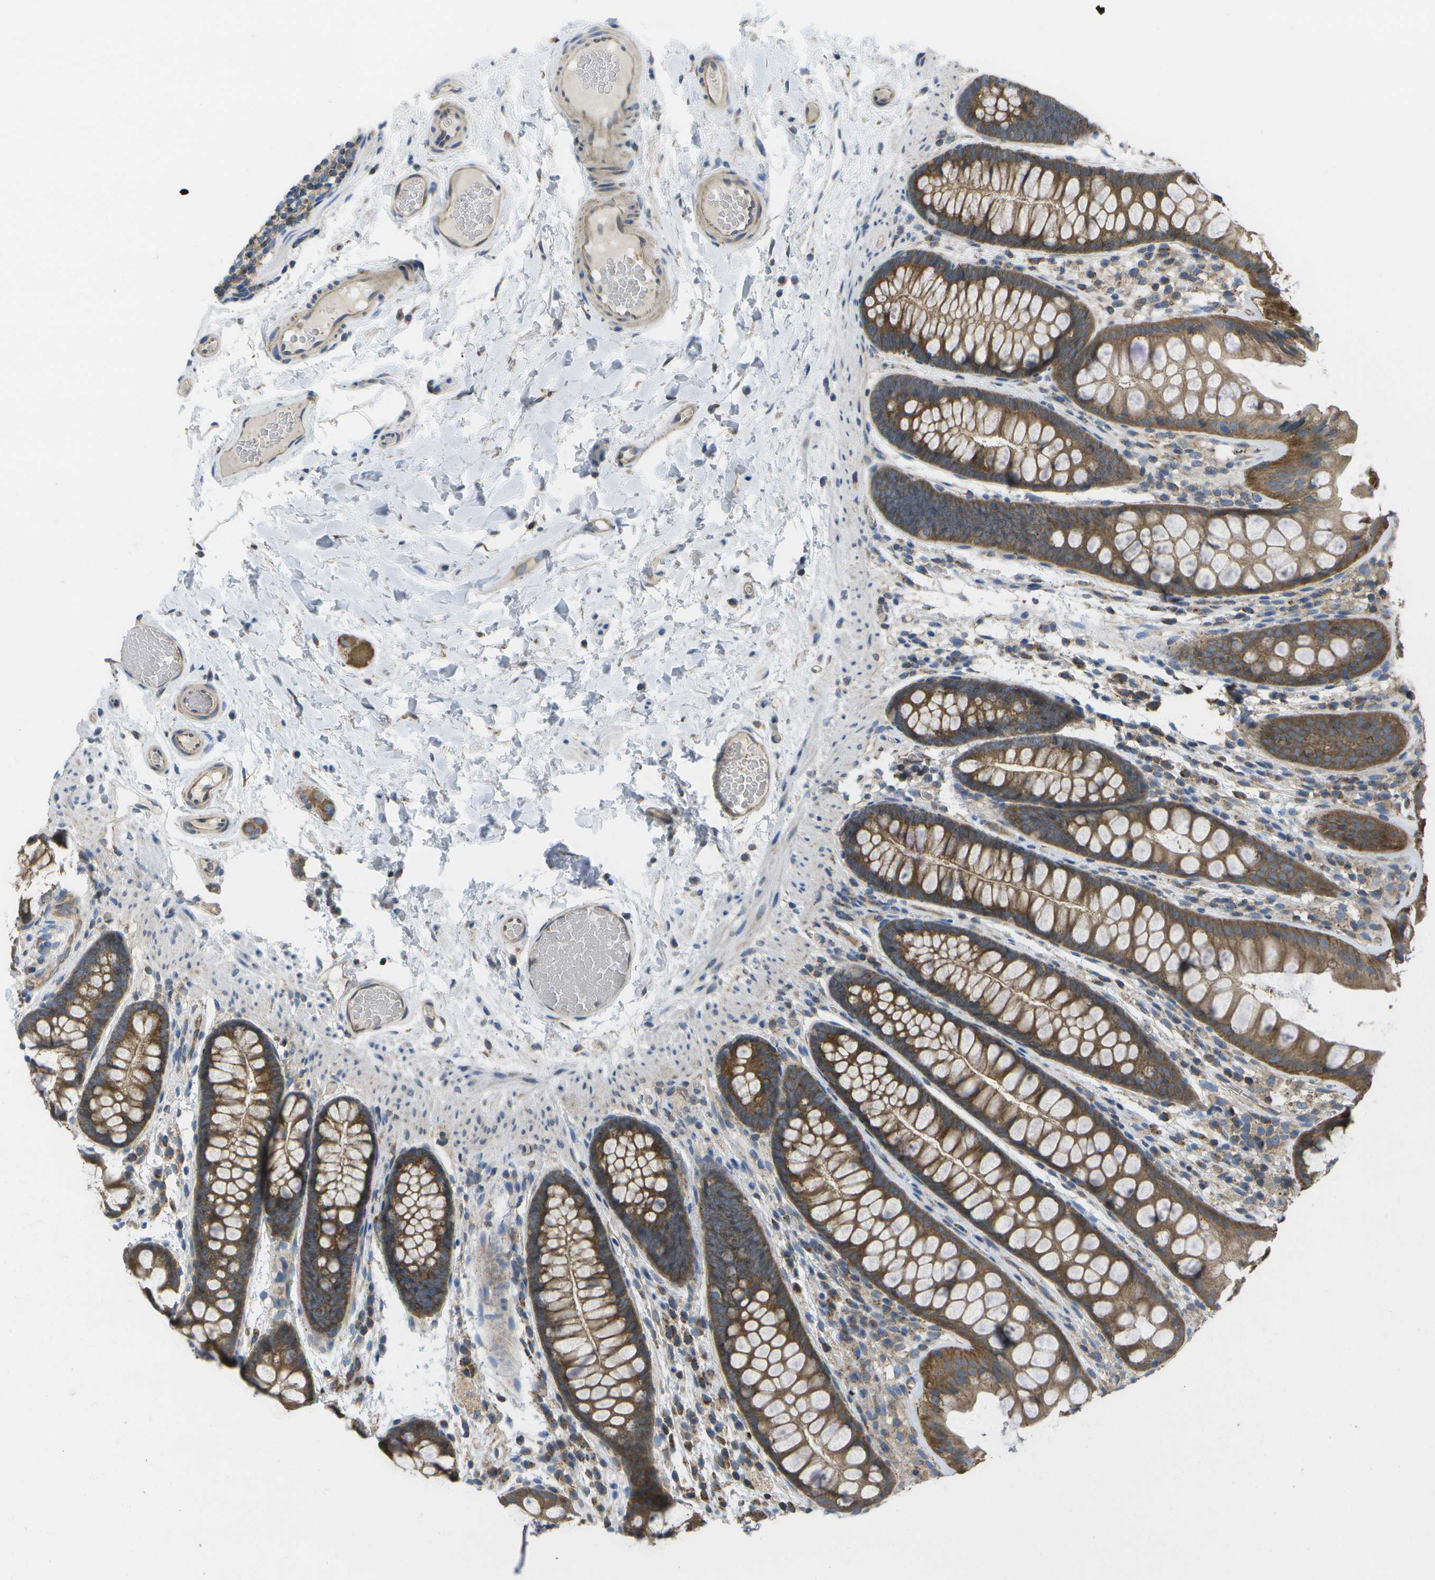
{"staining": {"intensity": "moderate", "quantity": ">75%", "location": "cytoplasmic/membranous"}, "tissue": "colon", "cell_type": "Endothelial cells", "image_type": "normal", "snomed": [{"axis": "morphology", "description": "Normal tissue, NOS"}, {"axis": "topography", "description": "Colon"}], "caption": "Immunohistochemistry (IHC) staining of normal colon, which demonstrates medium levels of moderate cytoplasmic/membranous staining in about >75% of endothelial cells indicating moderate cytoplasmic/membranous protein positivity. The staining was performed using DAB (brown) for protein detection and nuclei were counterstained in hematoxylin (blue).", "gene": "DPM3", "patient": {"sex": "female", "age": 56}}